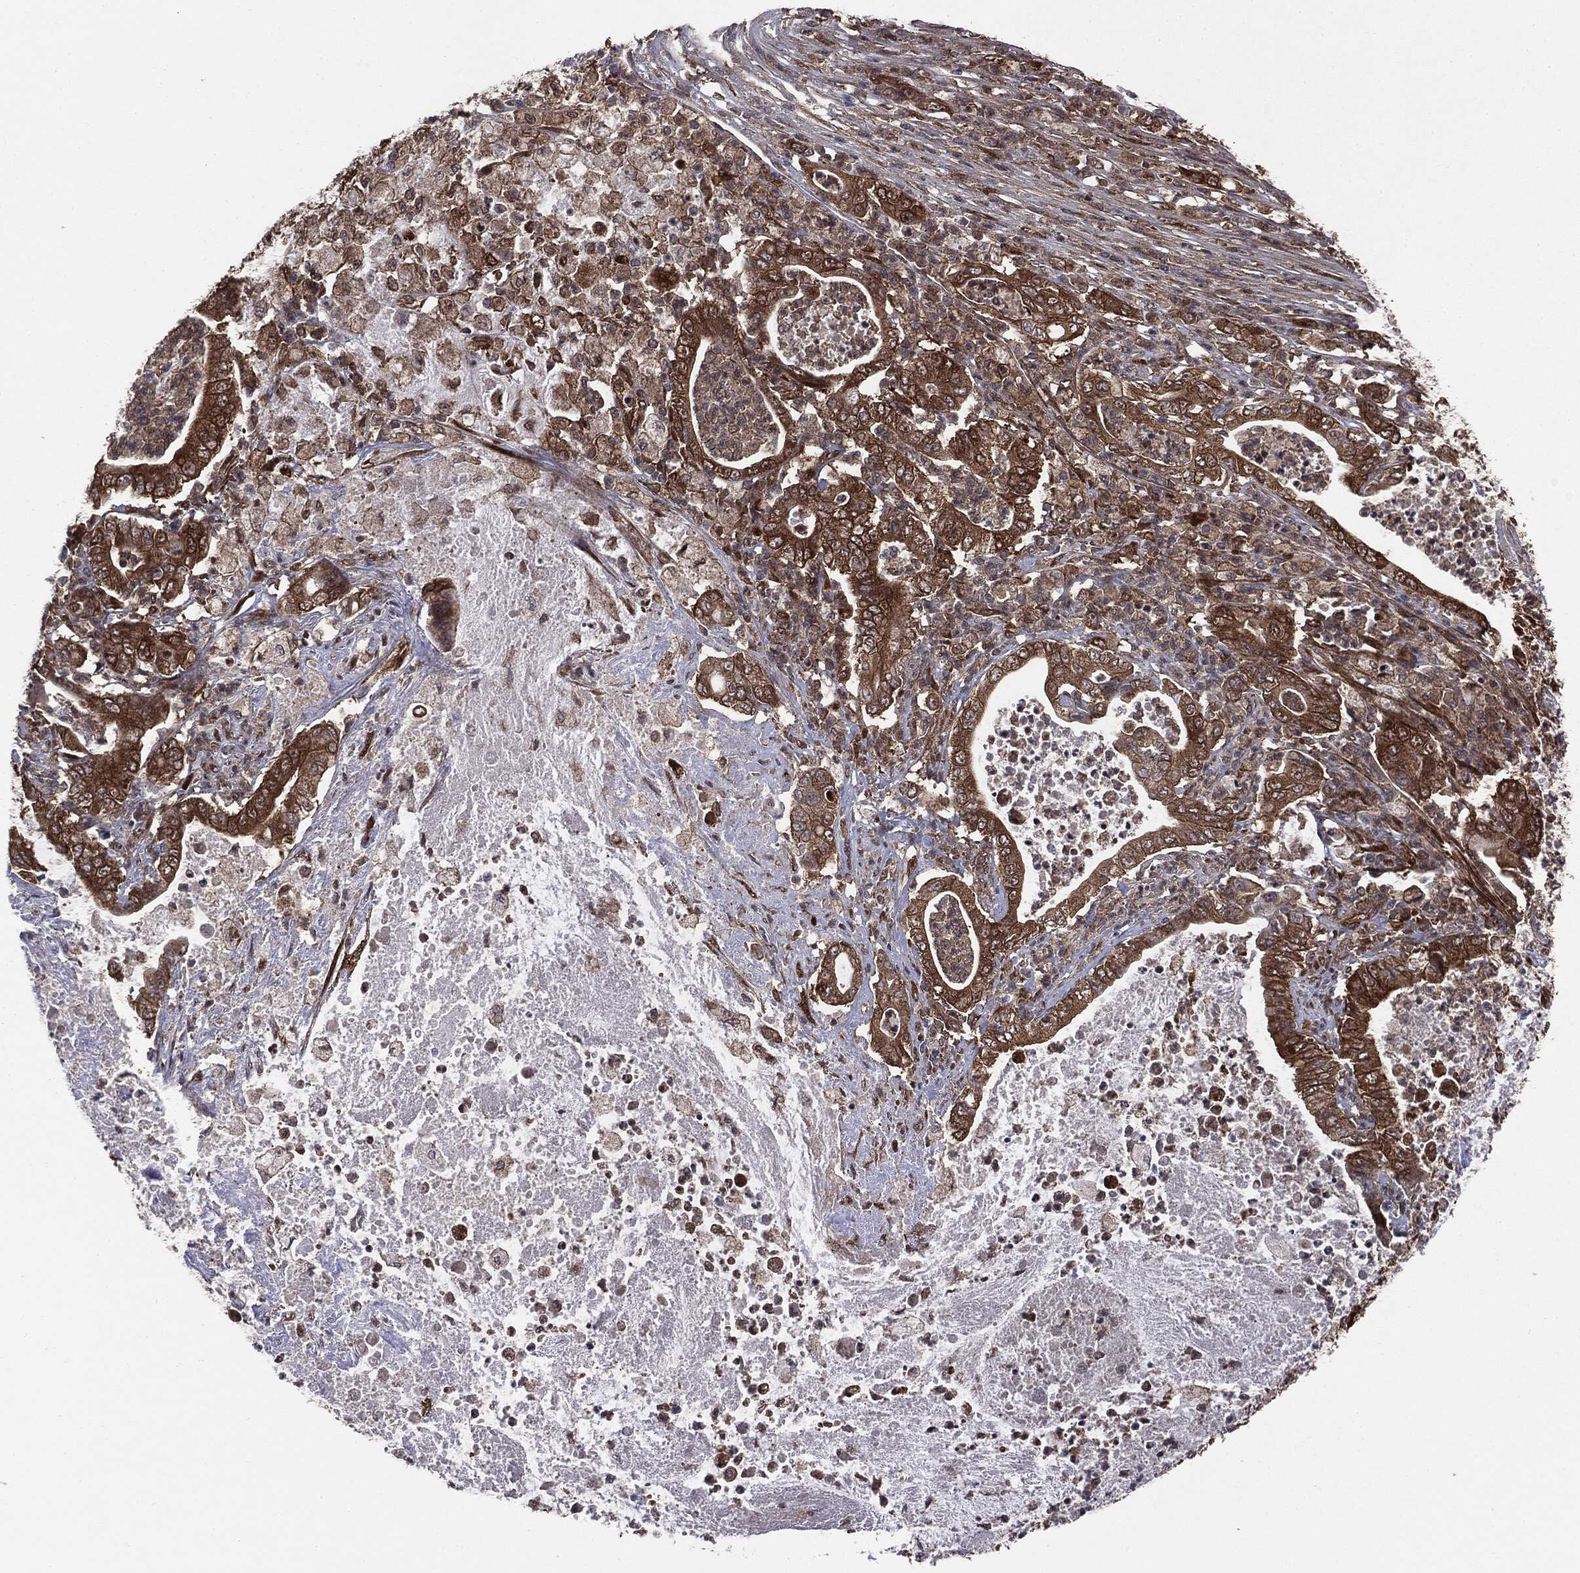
{"staining": {"intensity": "strong", "quantity": ">75%", "location": "cytoplasmic/membranous"}, "tissue": "pancreatic cancer", "cell_type": "Tumor cells", "image_type": "cancer", "snomed": [{"axis": "morphology", "description": "Adenocarcinoma, NOS"}, {"axis": "topography", "description": "Pancreas"}], "caption": "An IHC histopathology image of neoplastic tissue is shown. Protein staining in brown labels strong cytoplasmic/membranous positivity in pancreatic cancer (adenocarcinoma) within tumor cells. (DAB (3,3'-diaminobenzidine) IHC, brown staining for protein, blue staining for nuclei).", "gene": "NME1", "patient": {"sex": "male", "age": 71}}